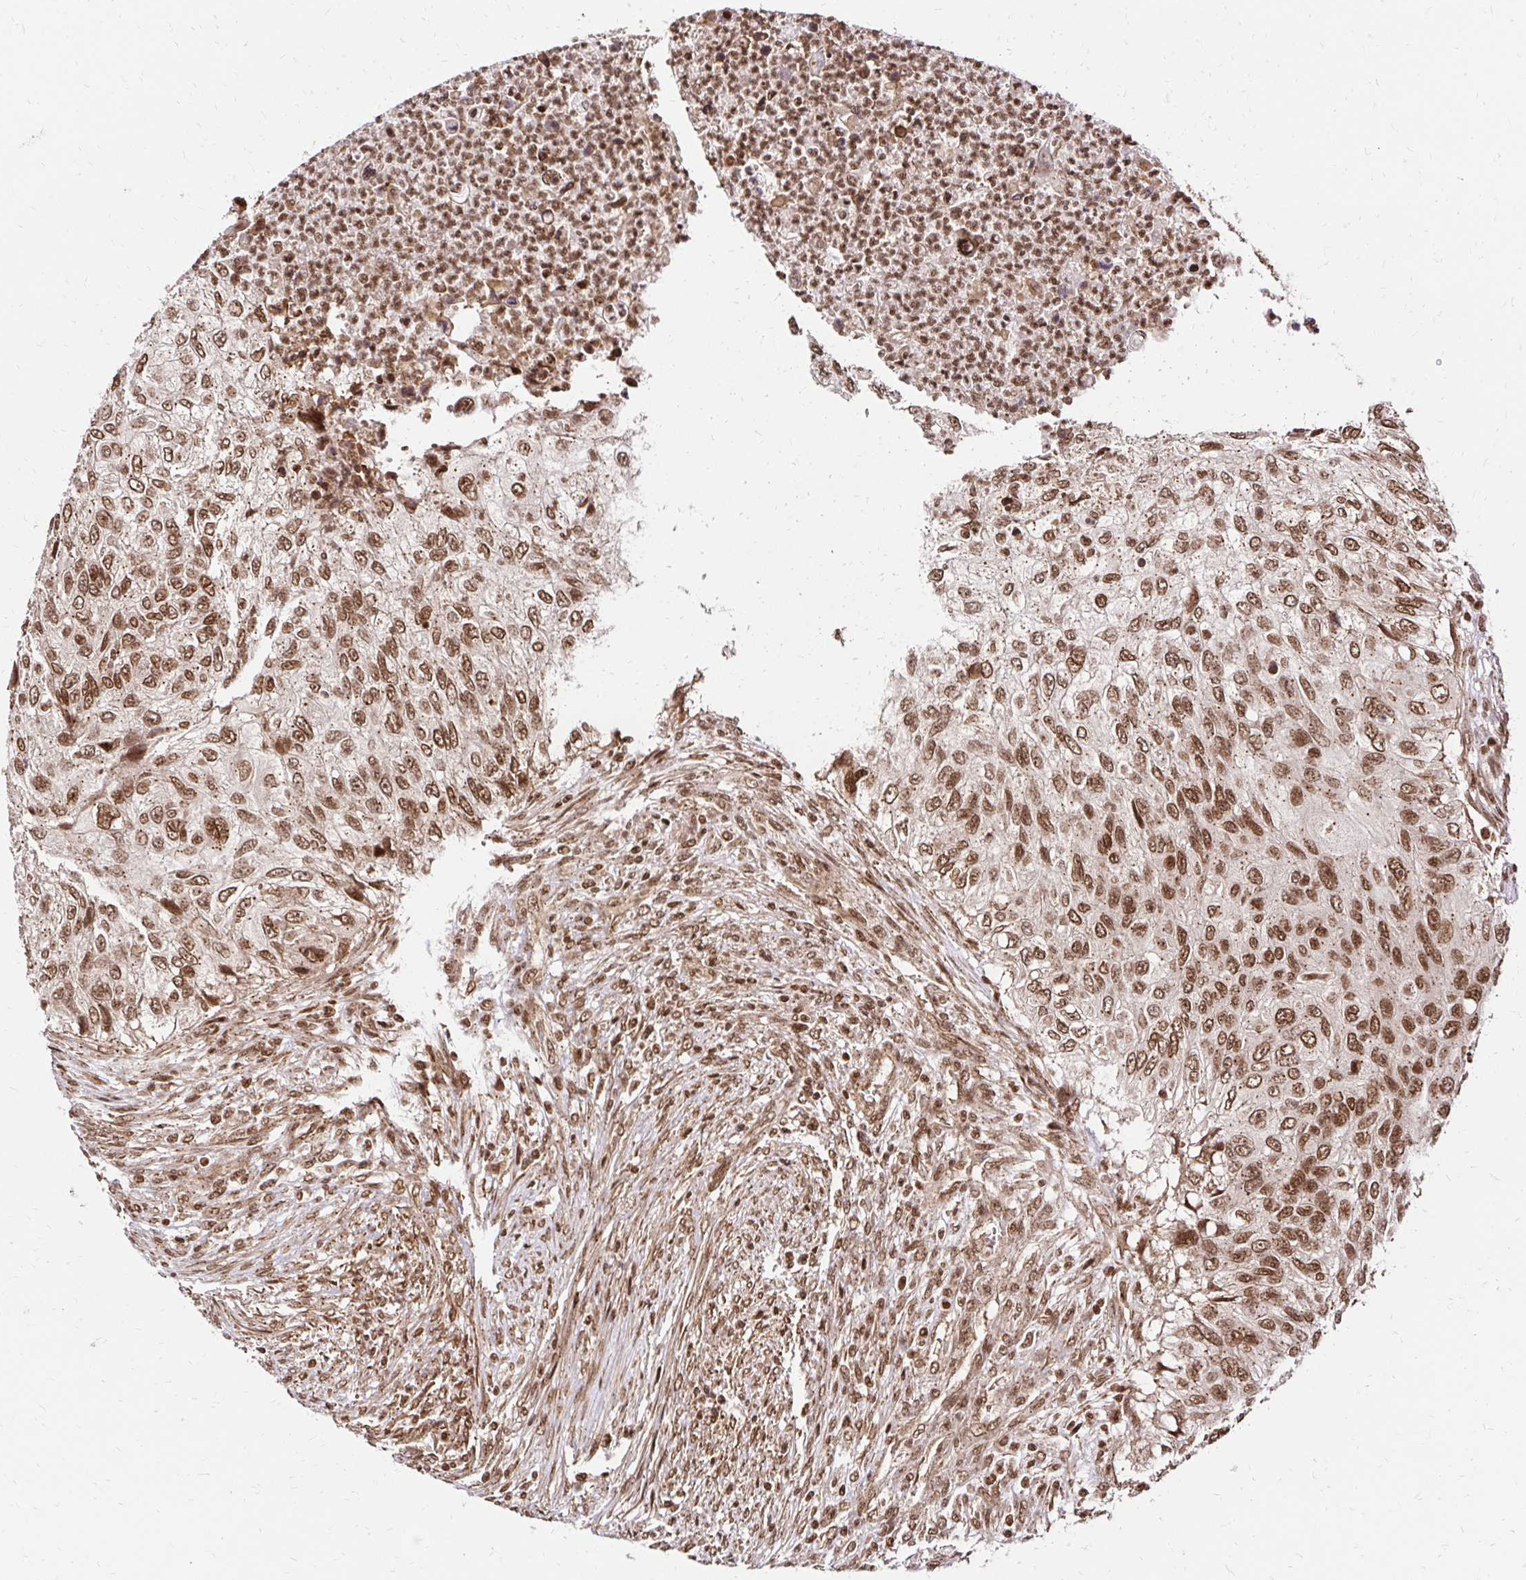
{"staining": {"intensity": "moderate", "quantity": ">75%", "location": "nuclear"}, "tissue": "urothelial cancer", "cell_type": "Tumor cells", "image_type": "cancer", "snomed": [{"axis": "morphology", "description": "Urothelial carcinoma, High grade"}, {"axis": "topography", "description": "Urinary bladder"}], "caption": "Protein expression analysis of high-grade urothelial carcinoma displays moderate nuclear expression in about >75% of tumor cells. (Stains: DAB in brown, nuclei in blue, Microscopy: brightfield microscopy at high magnification).", "gene": "GLYR1", "patient": {"sex": "female", "age": 60}}